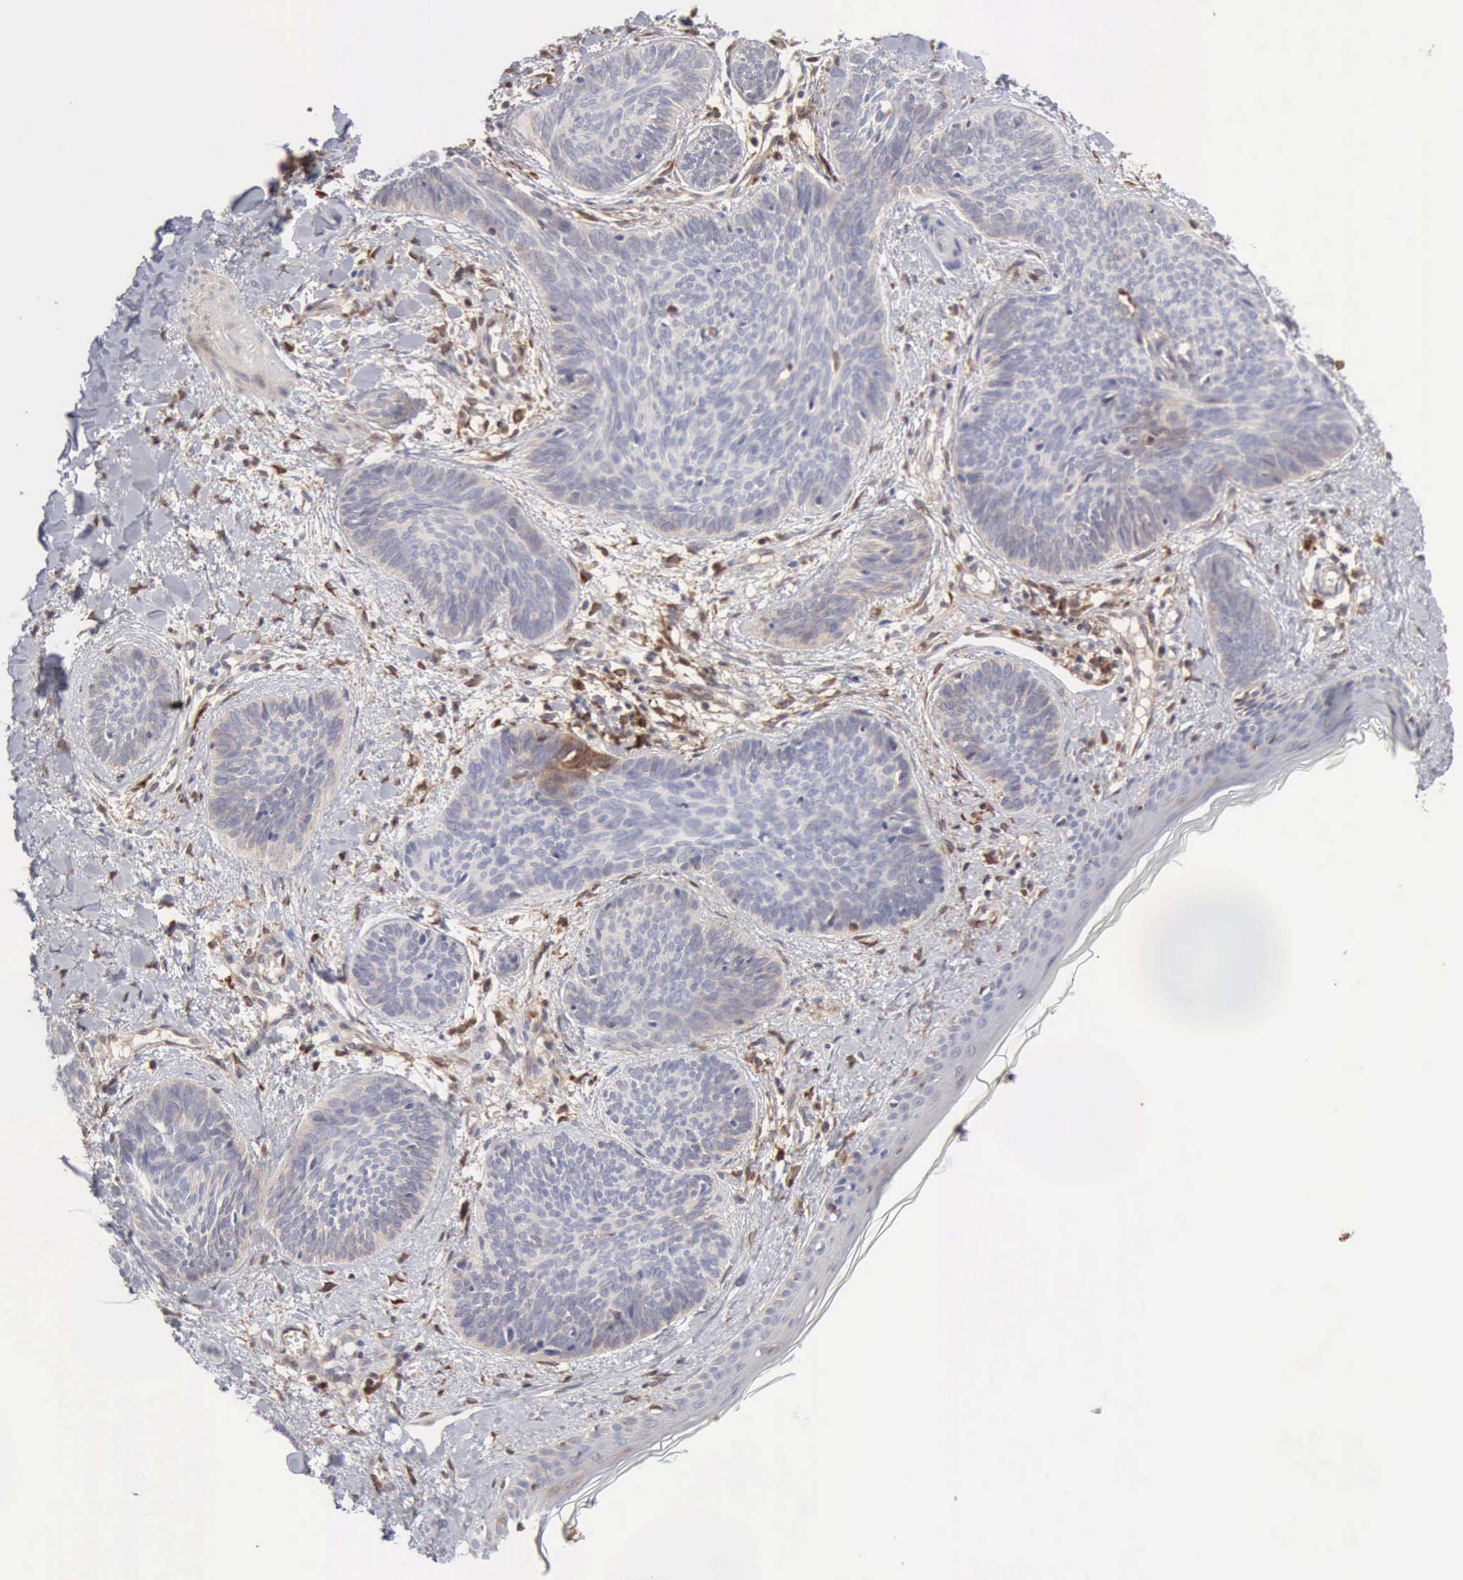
{"staining": {"intensity": "weak", "quantity": "<25%", "location": "cytoplasmic/membranous"}, "tissue": "skin cancer", "cell_type": "Tumor cells", "image_type": "cancer", "snomed": [{"axis": "morphology", "description": "Basal cell carcinoma"}, {"axis": "topography", "description": "Skin"}], "caption": "Immunohistochemistry histopathology image of human skin cancer stained for a protein (brown), which demonstrates no expression in tumor cells.", "gene": "APOL2", "patient": {"sex": "female", "age": 81}}